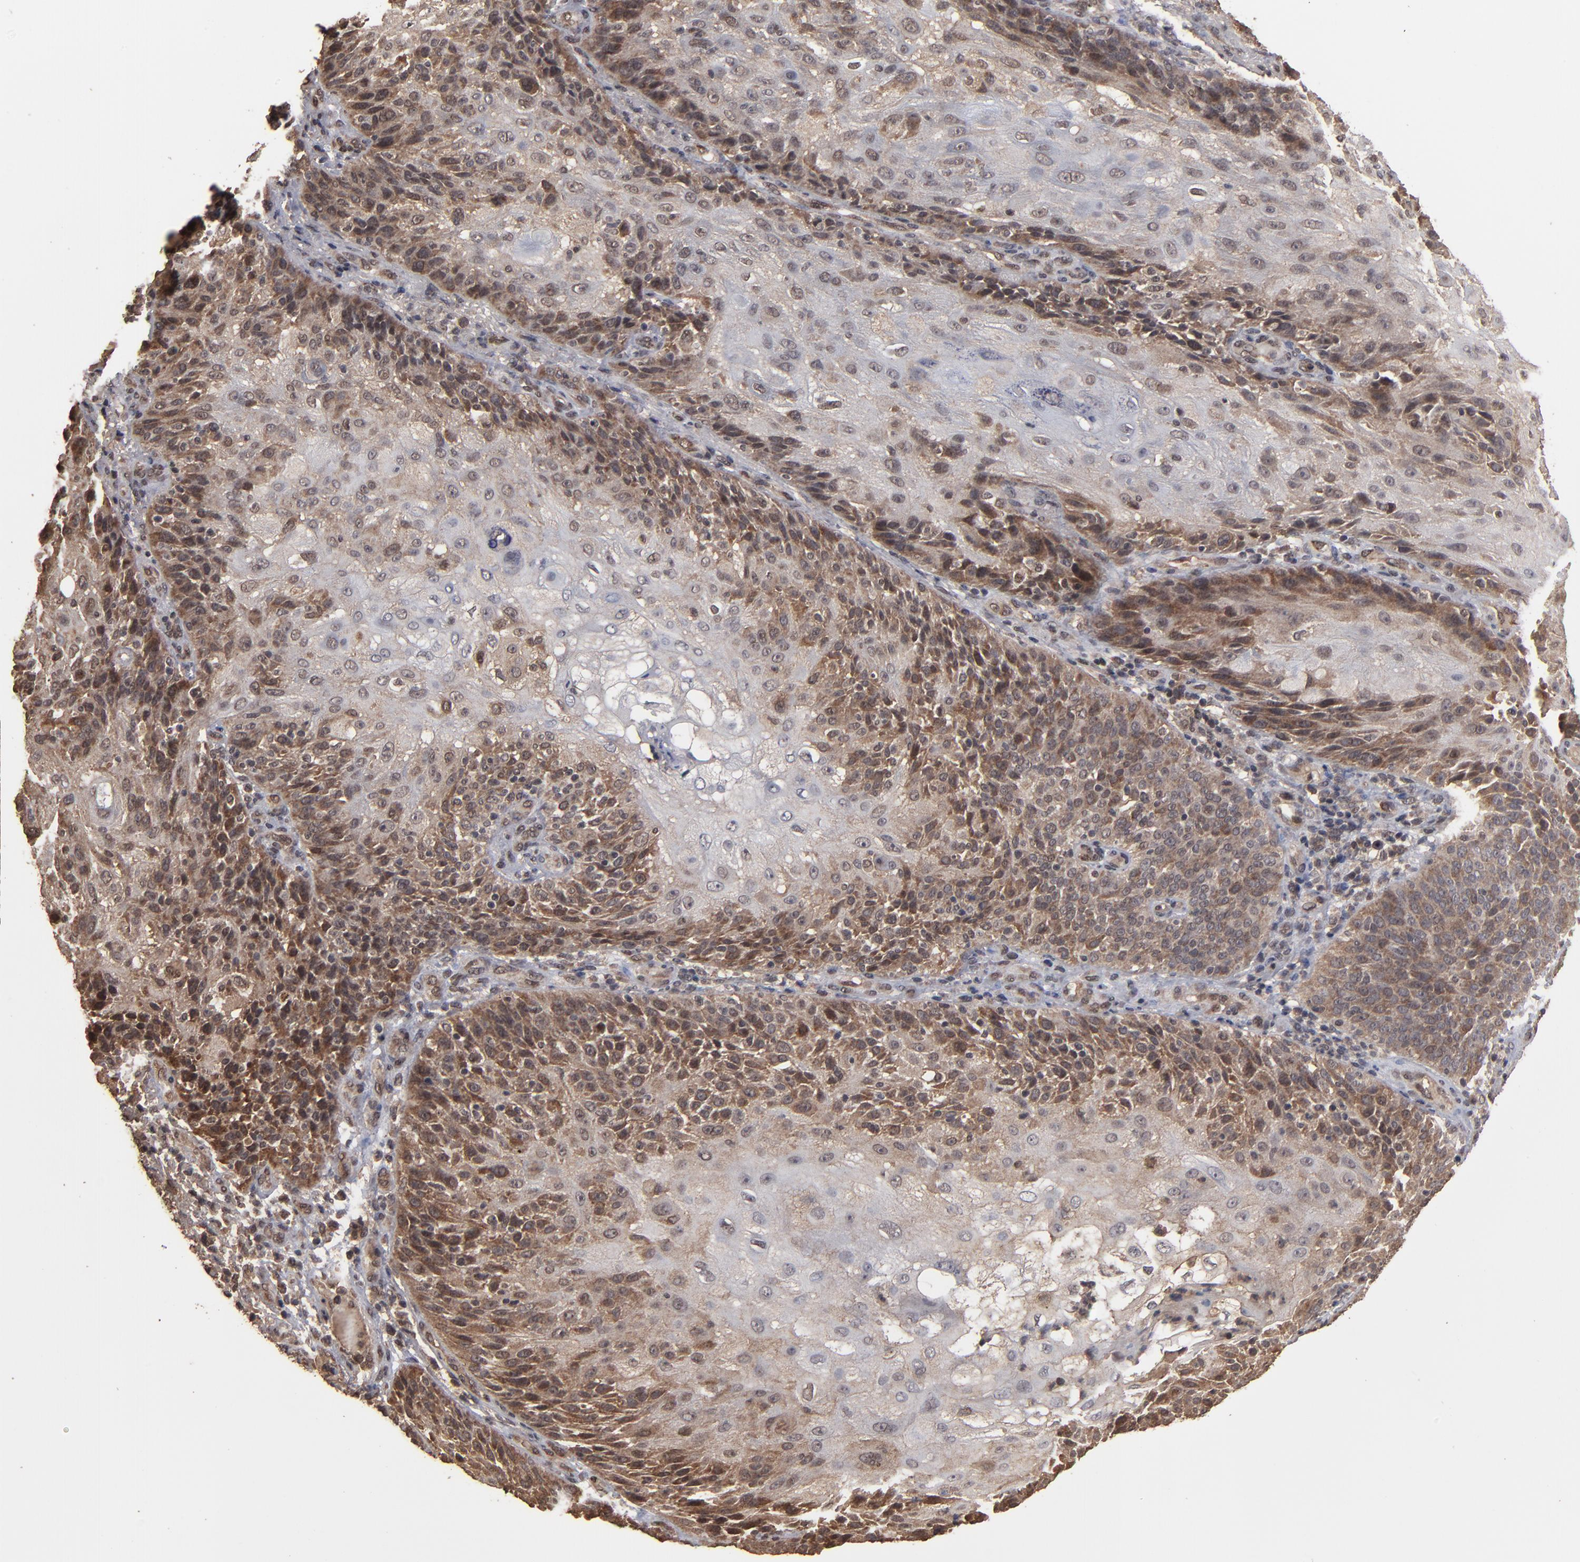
{"staining": {"intensity": "weak", "quantity": "25%-75%", "location": "cytoplasmic/membranous,nuclear"}, "tissue": "skin cancer", "cell_type": "Tumor cells", "image_type": "cancer", "snomed": [{"axis": "morphology", "description": "Normal tissue, NOS"}, {"axis": "morphology", "description": "Squamous cell carcinoma, NOS"}, {"axis": "topography", "description": "Skin"}], "caption": "This is an image of IHC staining of squamous cell carcinoma (skin), which shows weak expression in the cytoplasmic/membranous and nuclear of tumor cells.", "gene": "NXF2B", "patient": {"sex": "female", "age": 83}}